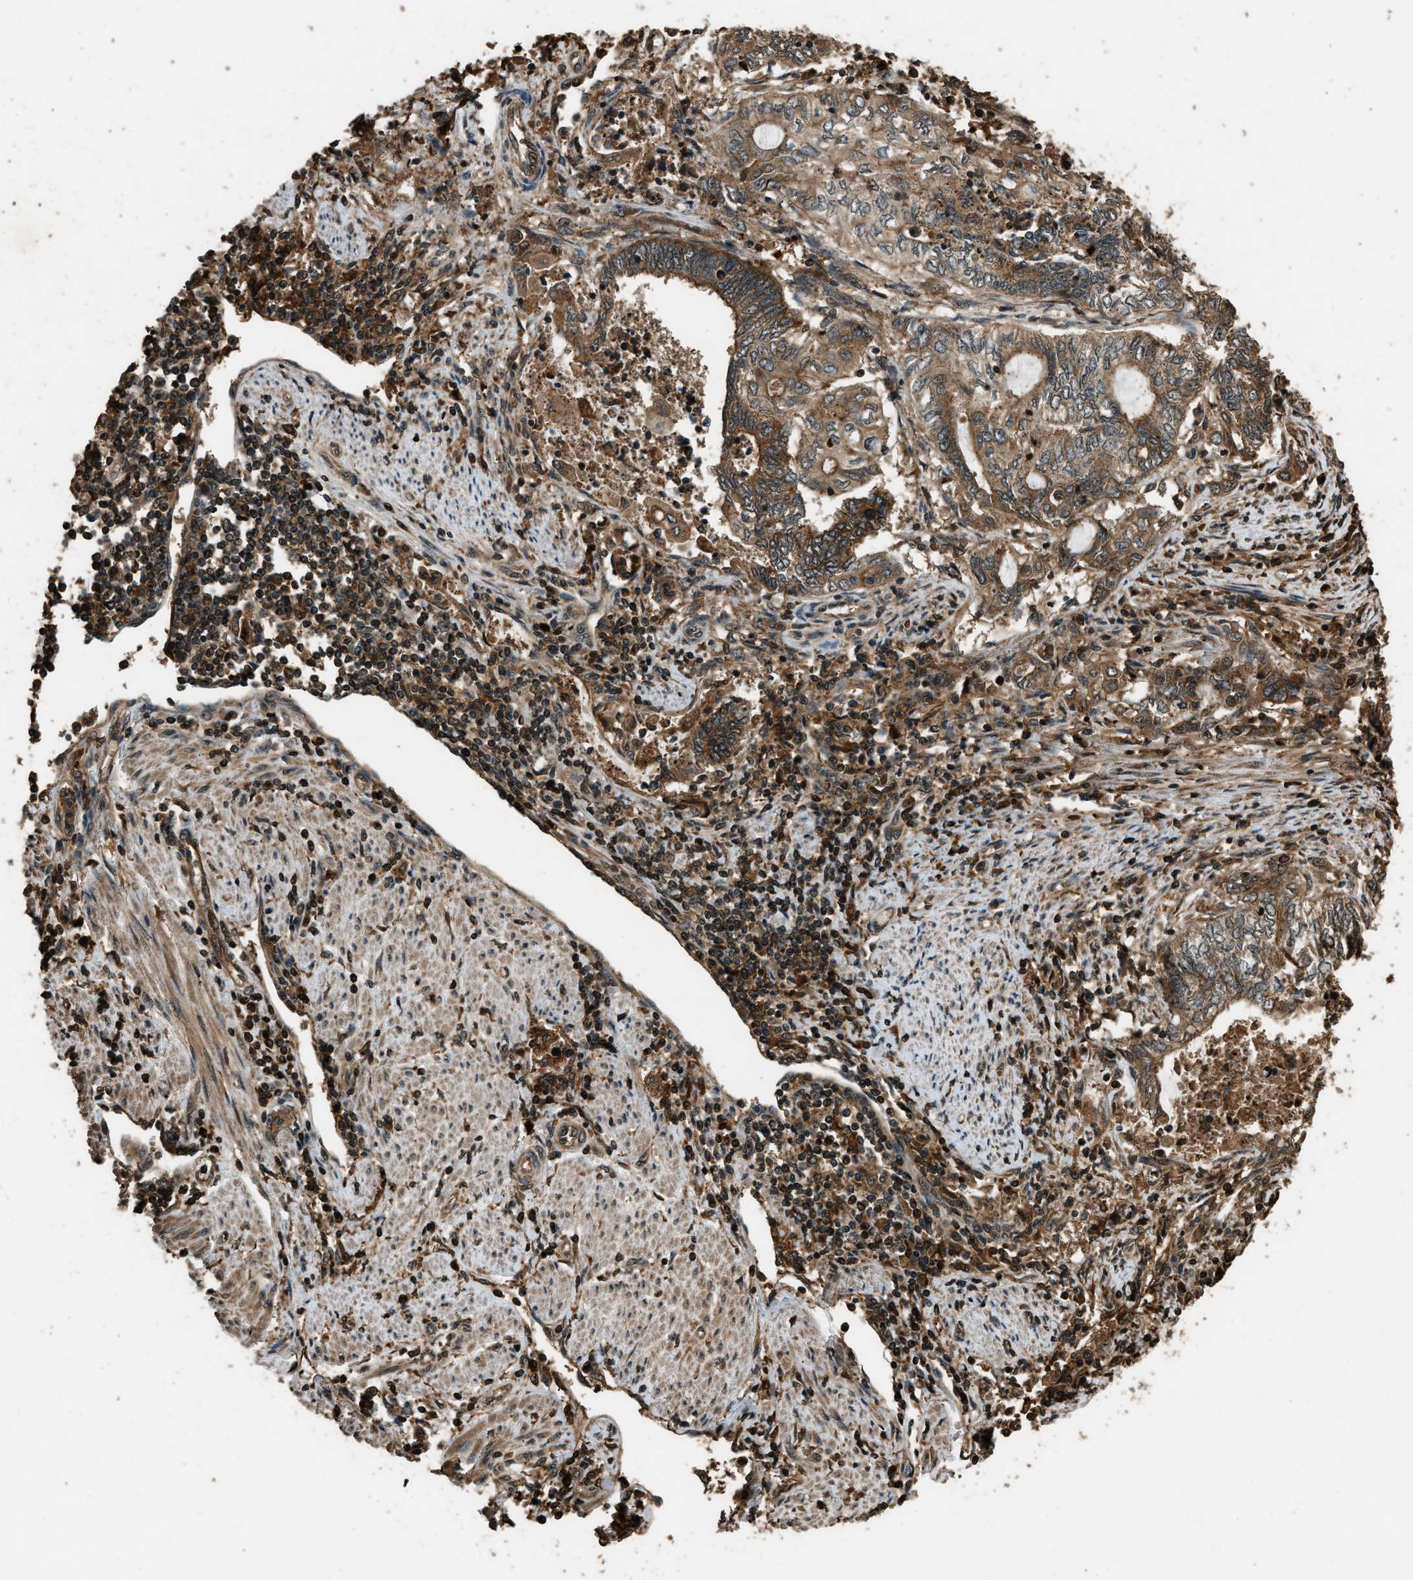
{"staining": {"intensity": "moderate", "quantity": ">75%", "location": "cytoplasmic/membranous"}, "tissue": "endometrial cancer", "cell_type": "Tumor cells", "image_type": "cancer", "snomed": [{"axis": "morphology", "description": "Adenocarcinoma, NOS"}, {"axis": "topography", "description": "Uterus"}, {"axis": "topography", "description": "Endometrium"}], "caption": "Immunohistochemical staining of endometrial cancer (adenocarcinoma) shows moderate cytoplasmic/membranous protein expression in about >75% of tumor cells.", "gene": "RAP2A", "patient": {"sex": "female", "age": 70}}